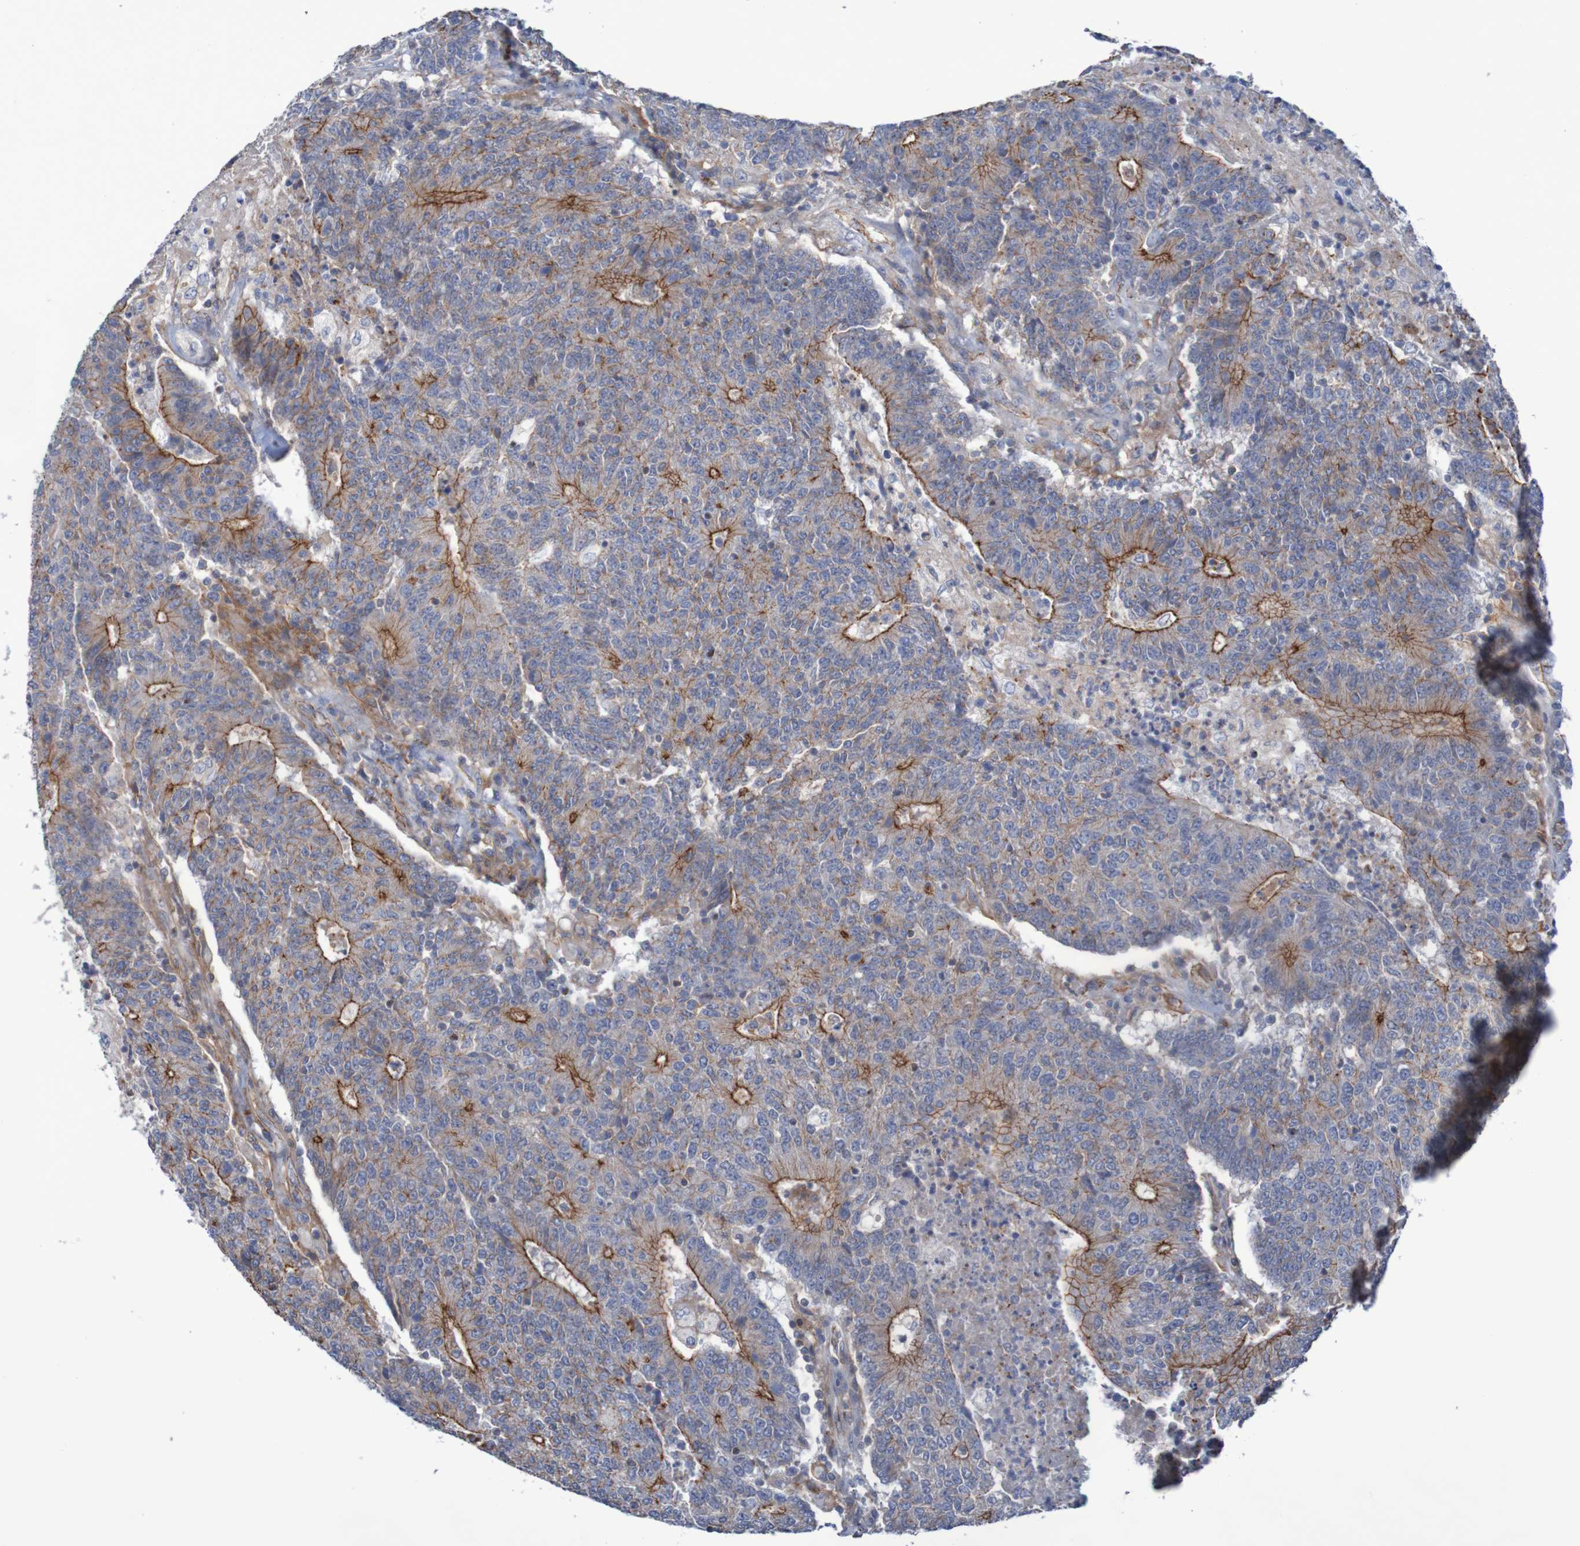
{"staining": {"intensity": "moderate", "quantity": "25%-75%", "location": "cytoplasmic/membranous"}, "tissue": "colorectal cancer", "cell_type": "Tumor cells", "image_type": "cancer", "snomed": [{"axis": "morphology", "description": "Normal tissue, NOS"}, {"axis": "morphology", "description": "Adenocarcinoma, NOS"}, {"axis": "topography", "description": "Colon"}], "caption": "A micrograph showing moderate cytoplasmic/membranous positivity in about 25%-75% of tumor cells in colorectal cancer, as visualized by brown immunohistochemical staining.", "gene": "NECTIN2", "patient": {"sex": "female", "age": 75}}